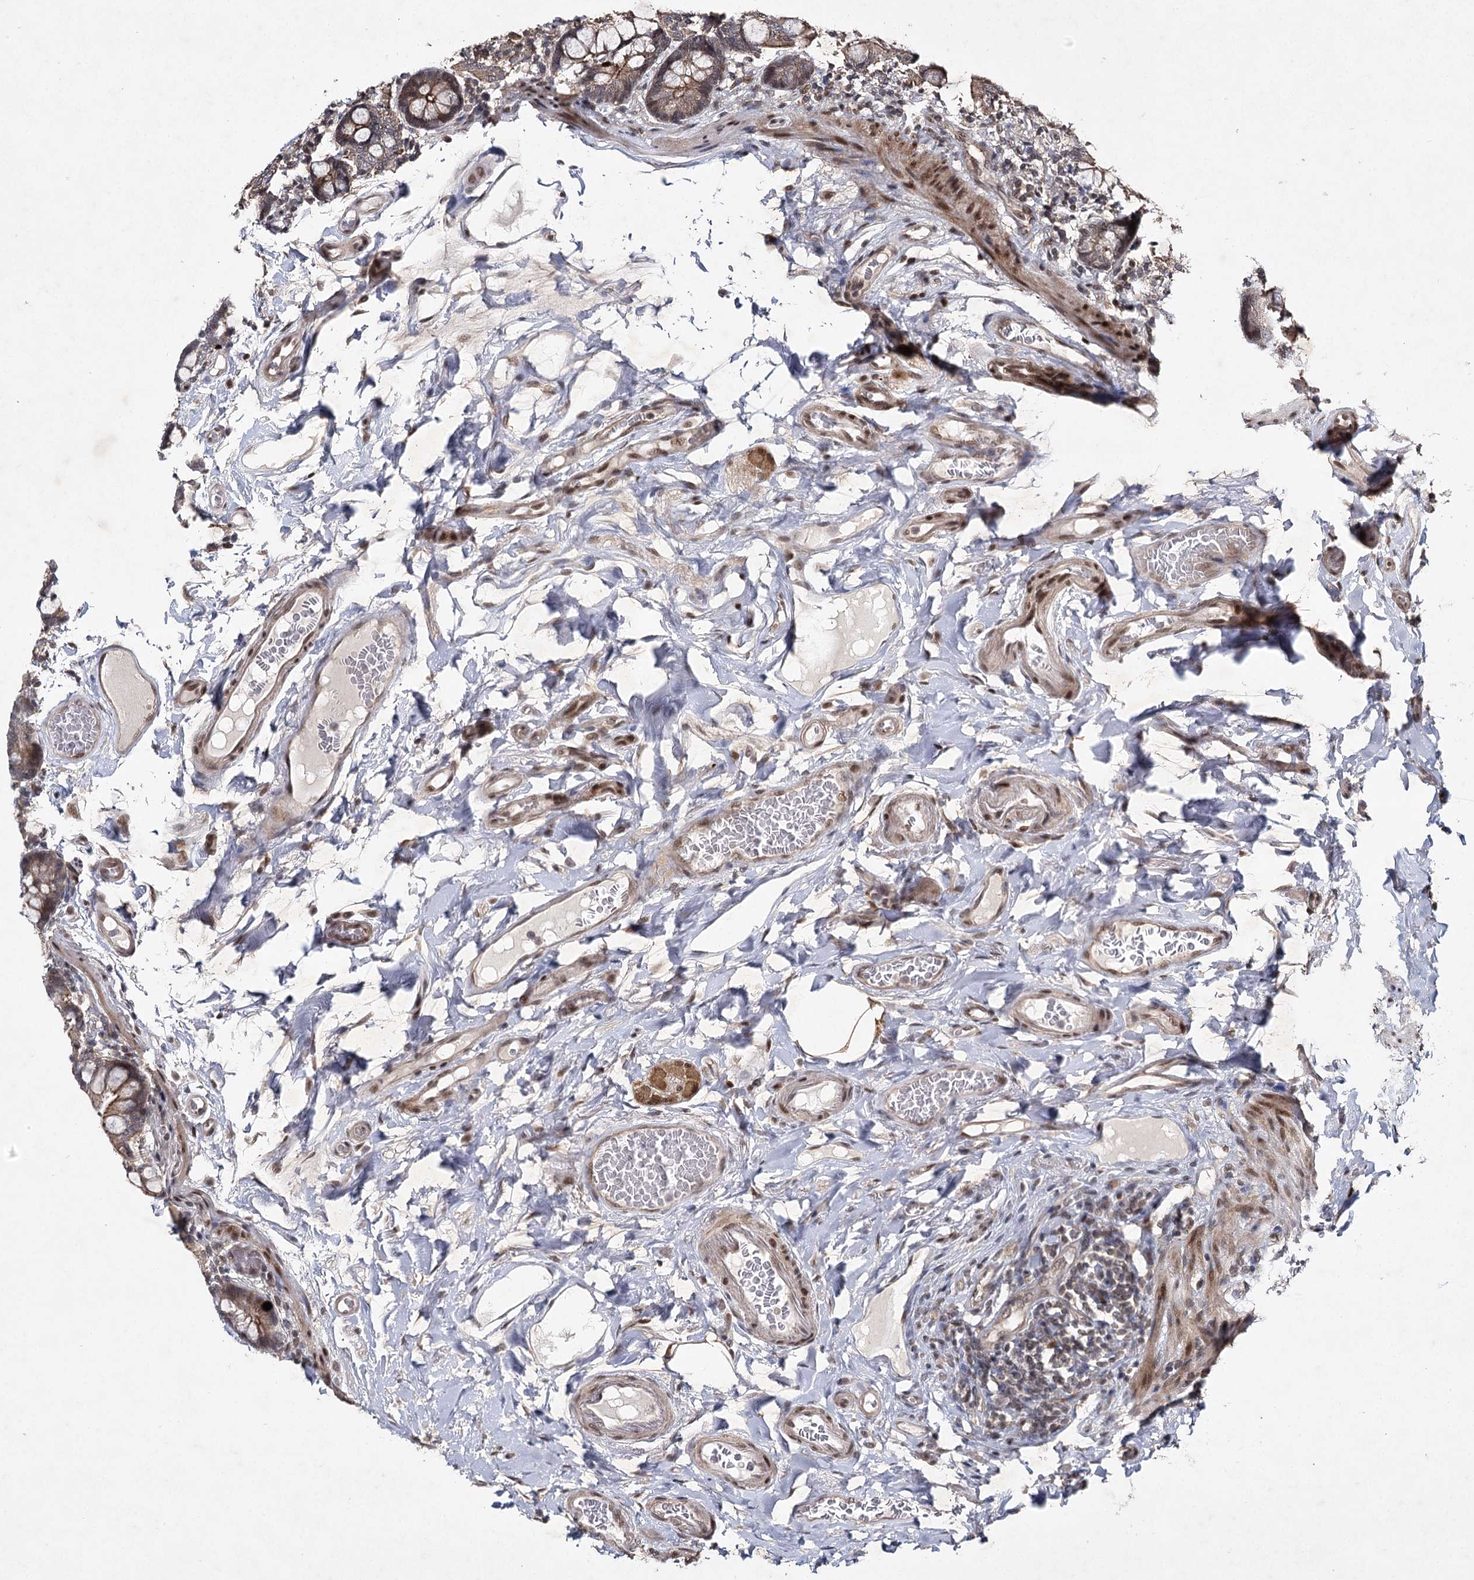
{"staining": {"intensity": "moderate", "quantity": "25%-75%", "location": "cytoplasmic/membranous,nuclear"}, "tissue": "small intestine", "cell_type": "Glandular cells", "image_type": "normal", "snomed": [{"axis": "morphology", "description": "Normal tissue, NOS"}, {"axis": "topography", "description": "Small intestine"}], "caption": "A brown stain labels moderate cytoplasmic/membranous,nuclear staining of a protein in glandular cells of benign small intestine.", "gene": "DCUN1D4", "patient": {"sex": "female", "age": 64}}